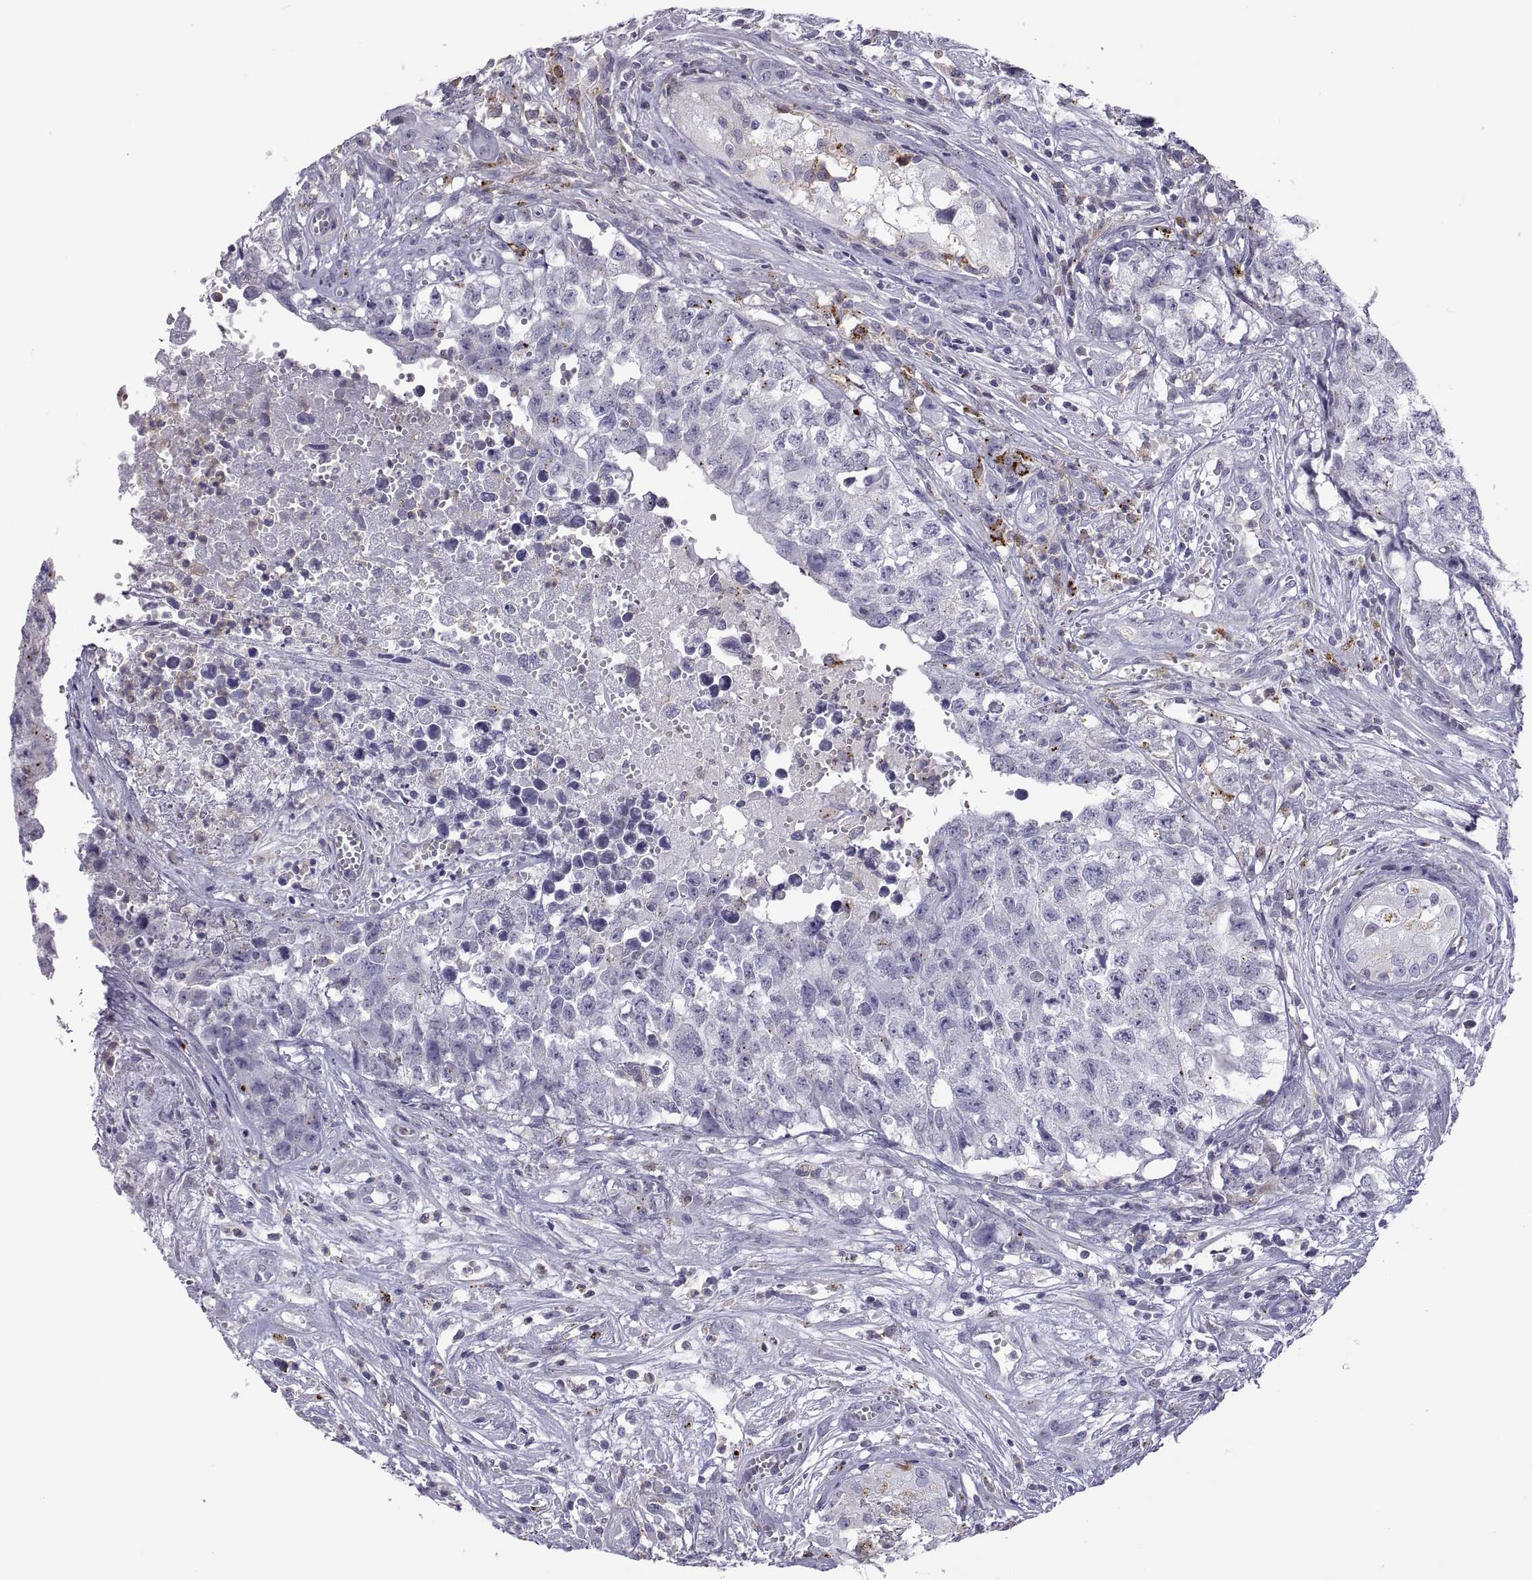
{"staining": {"intensity": "negative", "quantity": "none", "location": "none"}, "tissue": "testis cancer", "cell_type": "Tumor cells", "image_type": "cancer", "snomed": [{"axis": "morphology", "description": "Seminoma, NOS"}, {"axis": "morphology", "description": "Carcinoma, Embryonal, NOS"}, {"axis": "topography", "description": "Testis"}], "caption": "Immunohistochemical staining of human testis cancer (embryonal carcinoma) exhibits no significant expression in tumor cells.", "gene": "RGS19", "patient": {"sex": "male", "age": 22}}